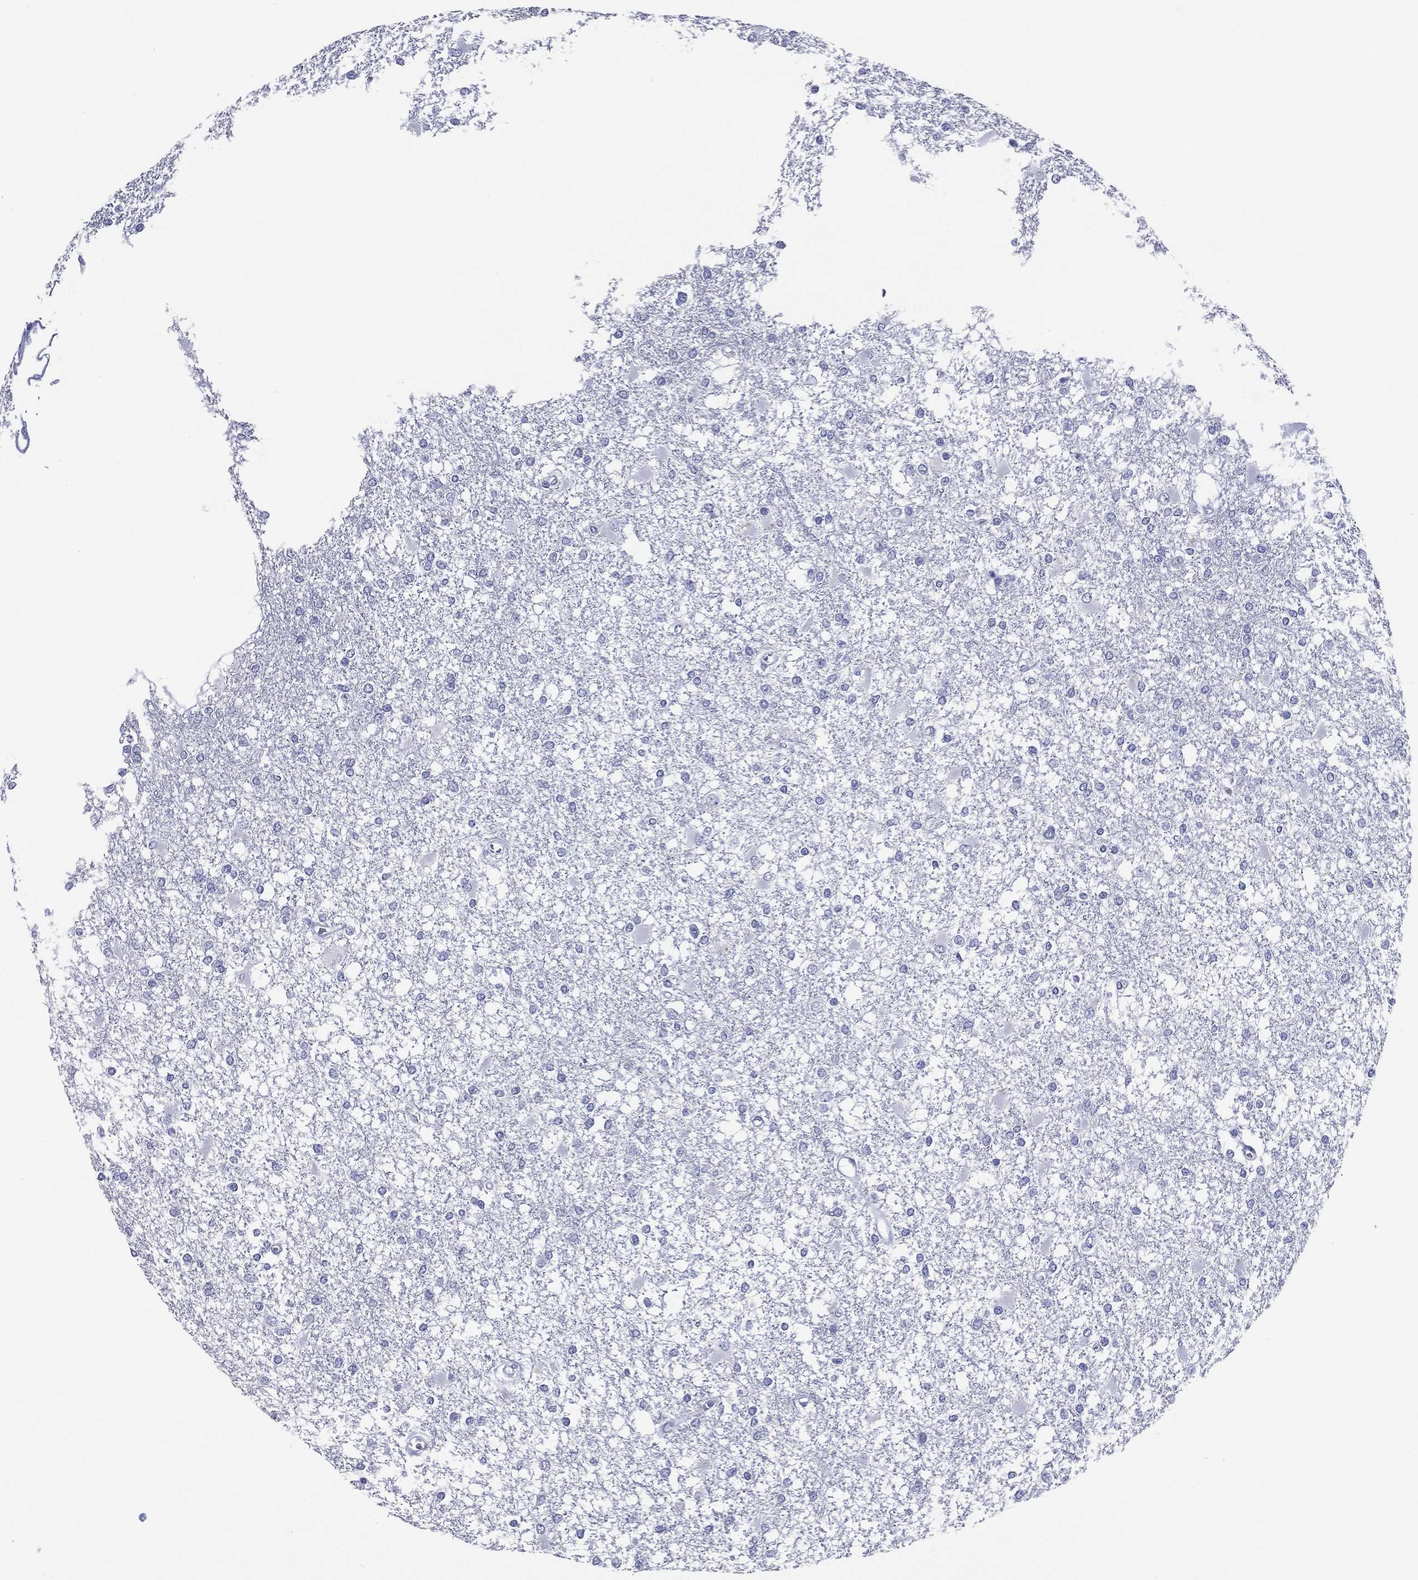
{"staining": {"intensity": "negative", "quantity": "none", "location": "none"}, "tissue": "glioma", "cell_type": "Tumor cells", "image_type": "cancer", "snomed": [{"axis": "morphology", "description": "Glioma, malignant, High grade"}, {"axis": "topography", "description": "Cerebral cortex"}], "caption": "The immunohistochemistry (IHC) histopathology image has no significant expression in tumor cells of malignant glioma (high-grade) tissue.", "gene": "TFAP2A", "patient": {"sex": "male", "age": 79}}